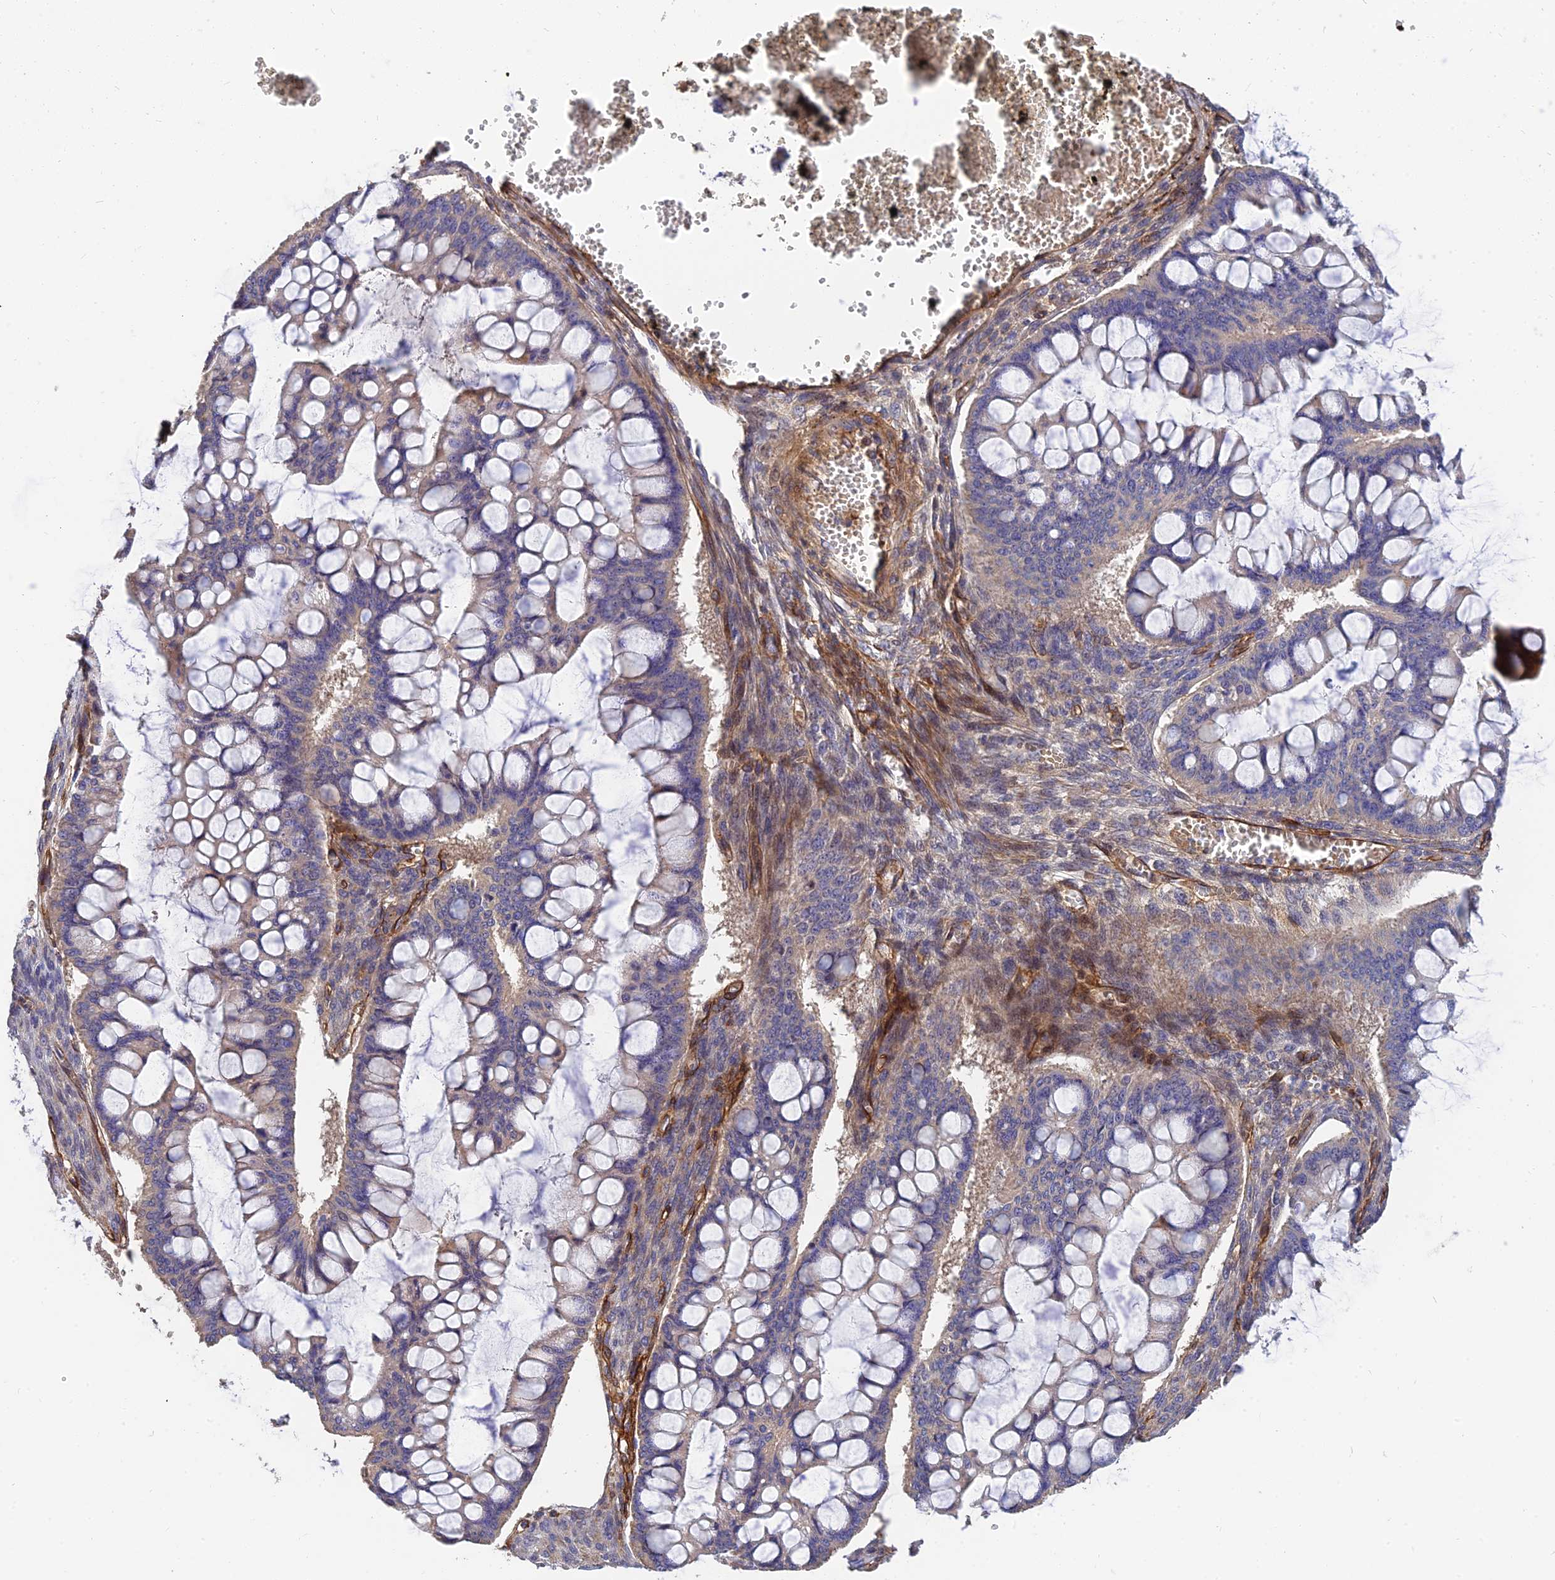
{"staining": {"intensity": "negative", "quantity": "none", "location": "none"}, "tissue": "ovarian cancer", "cell_type": "Tumor cells", "image_type": "cancer", "snomed": [{"axis": "morphology", "description": "Cystadenocarcinoma, mucinous, NOS"}, {"axis": "topography", "description": "Ovary"}], "caption": "DAB (3,3'-diaminobenzidine) immunohistochemical staining of ovarian cancer shows no significant positivity in tumor cells.", "gene": "MRPL35", "patient": {"sex": "female", "age": 73}}